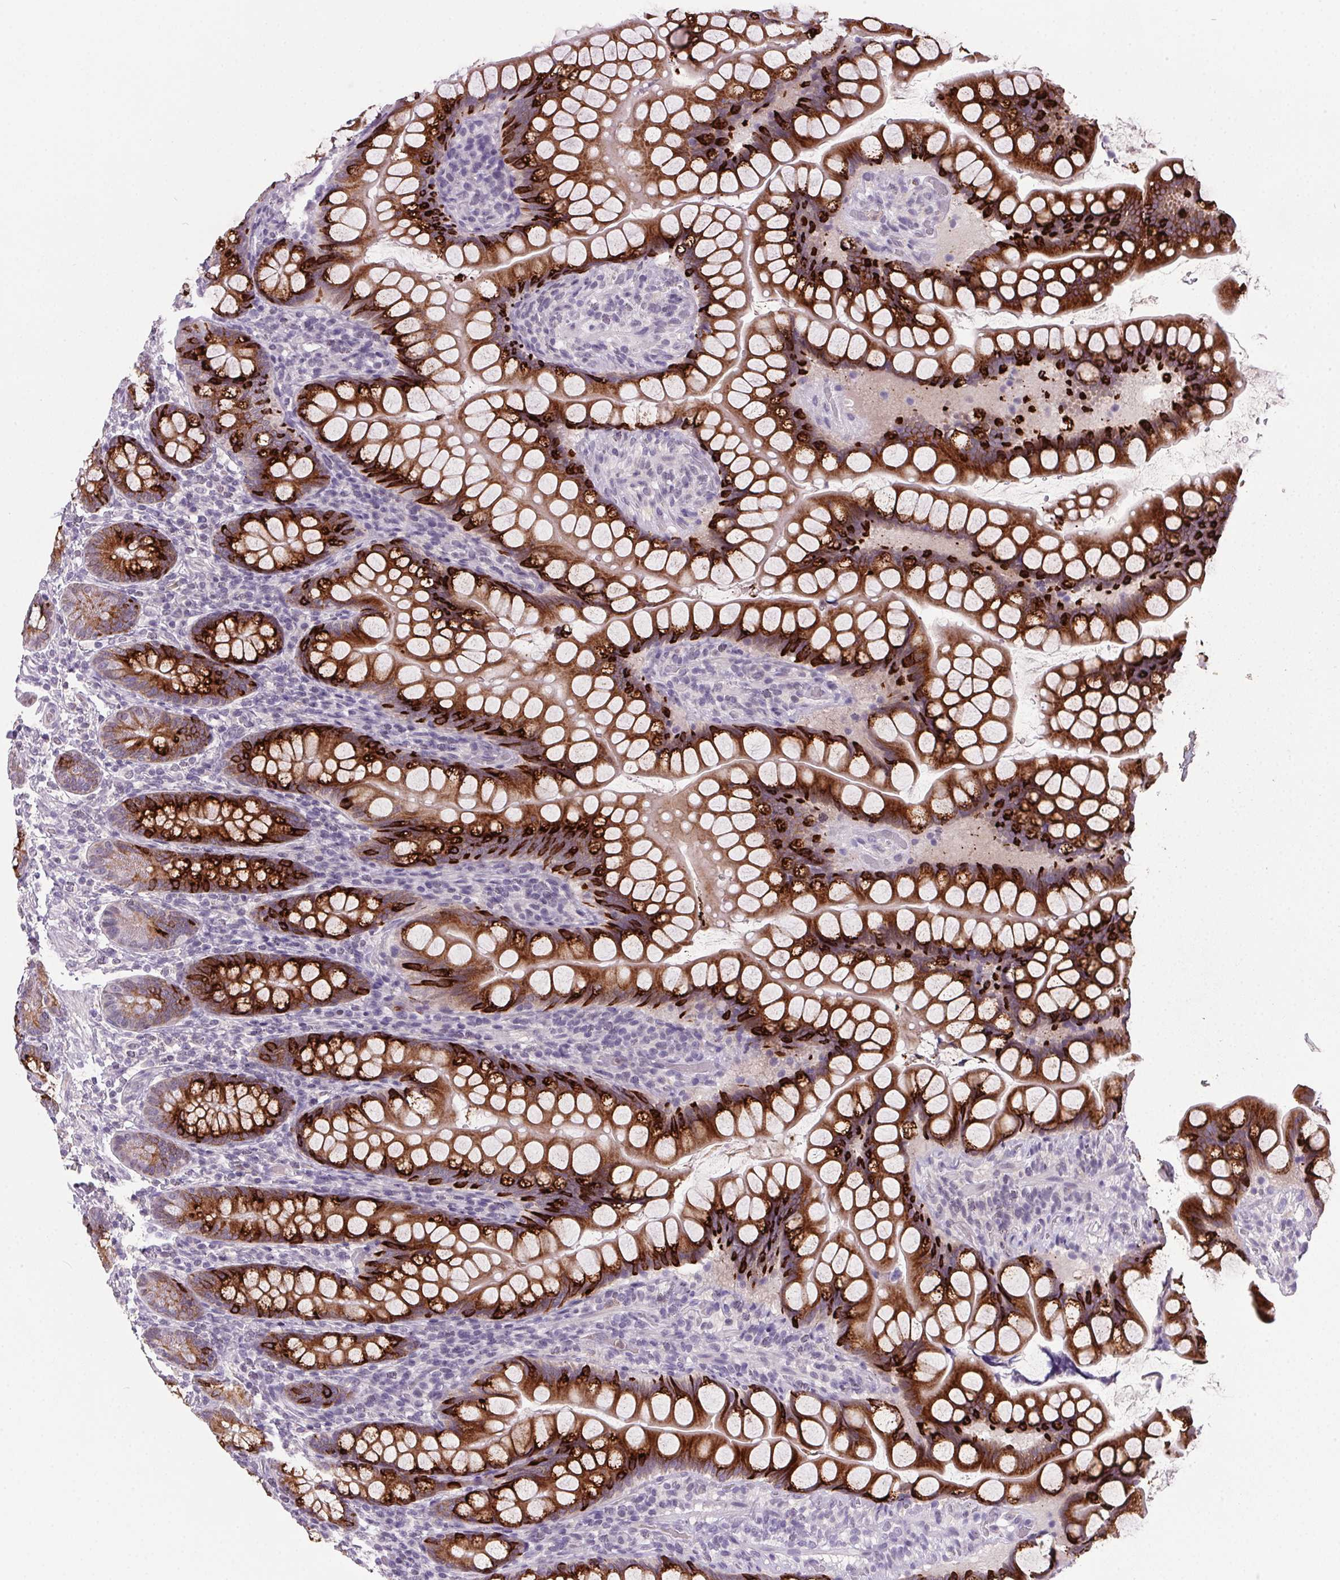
{"staining": {"intensity": "strong", "quantity": ">75%", "location": "cytoplasmic/membranous"}, "tissue": "small intestine", "cell_type": "Glandular cells", "image_type": "normal", "snomed": [{"axis": "morphology", "description": "Normal tissue, NOS"}, {"axis": "topography", "description": "Small intestine"}], "caption": "Strong cytoplasmic/membranous protein positivity is appreciated in about >75% of glandular cells in small intestine.", "gene": "TRDN", "patient": {"sex": "male", "age": 70}}